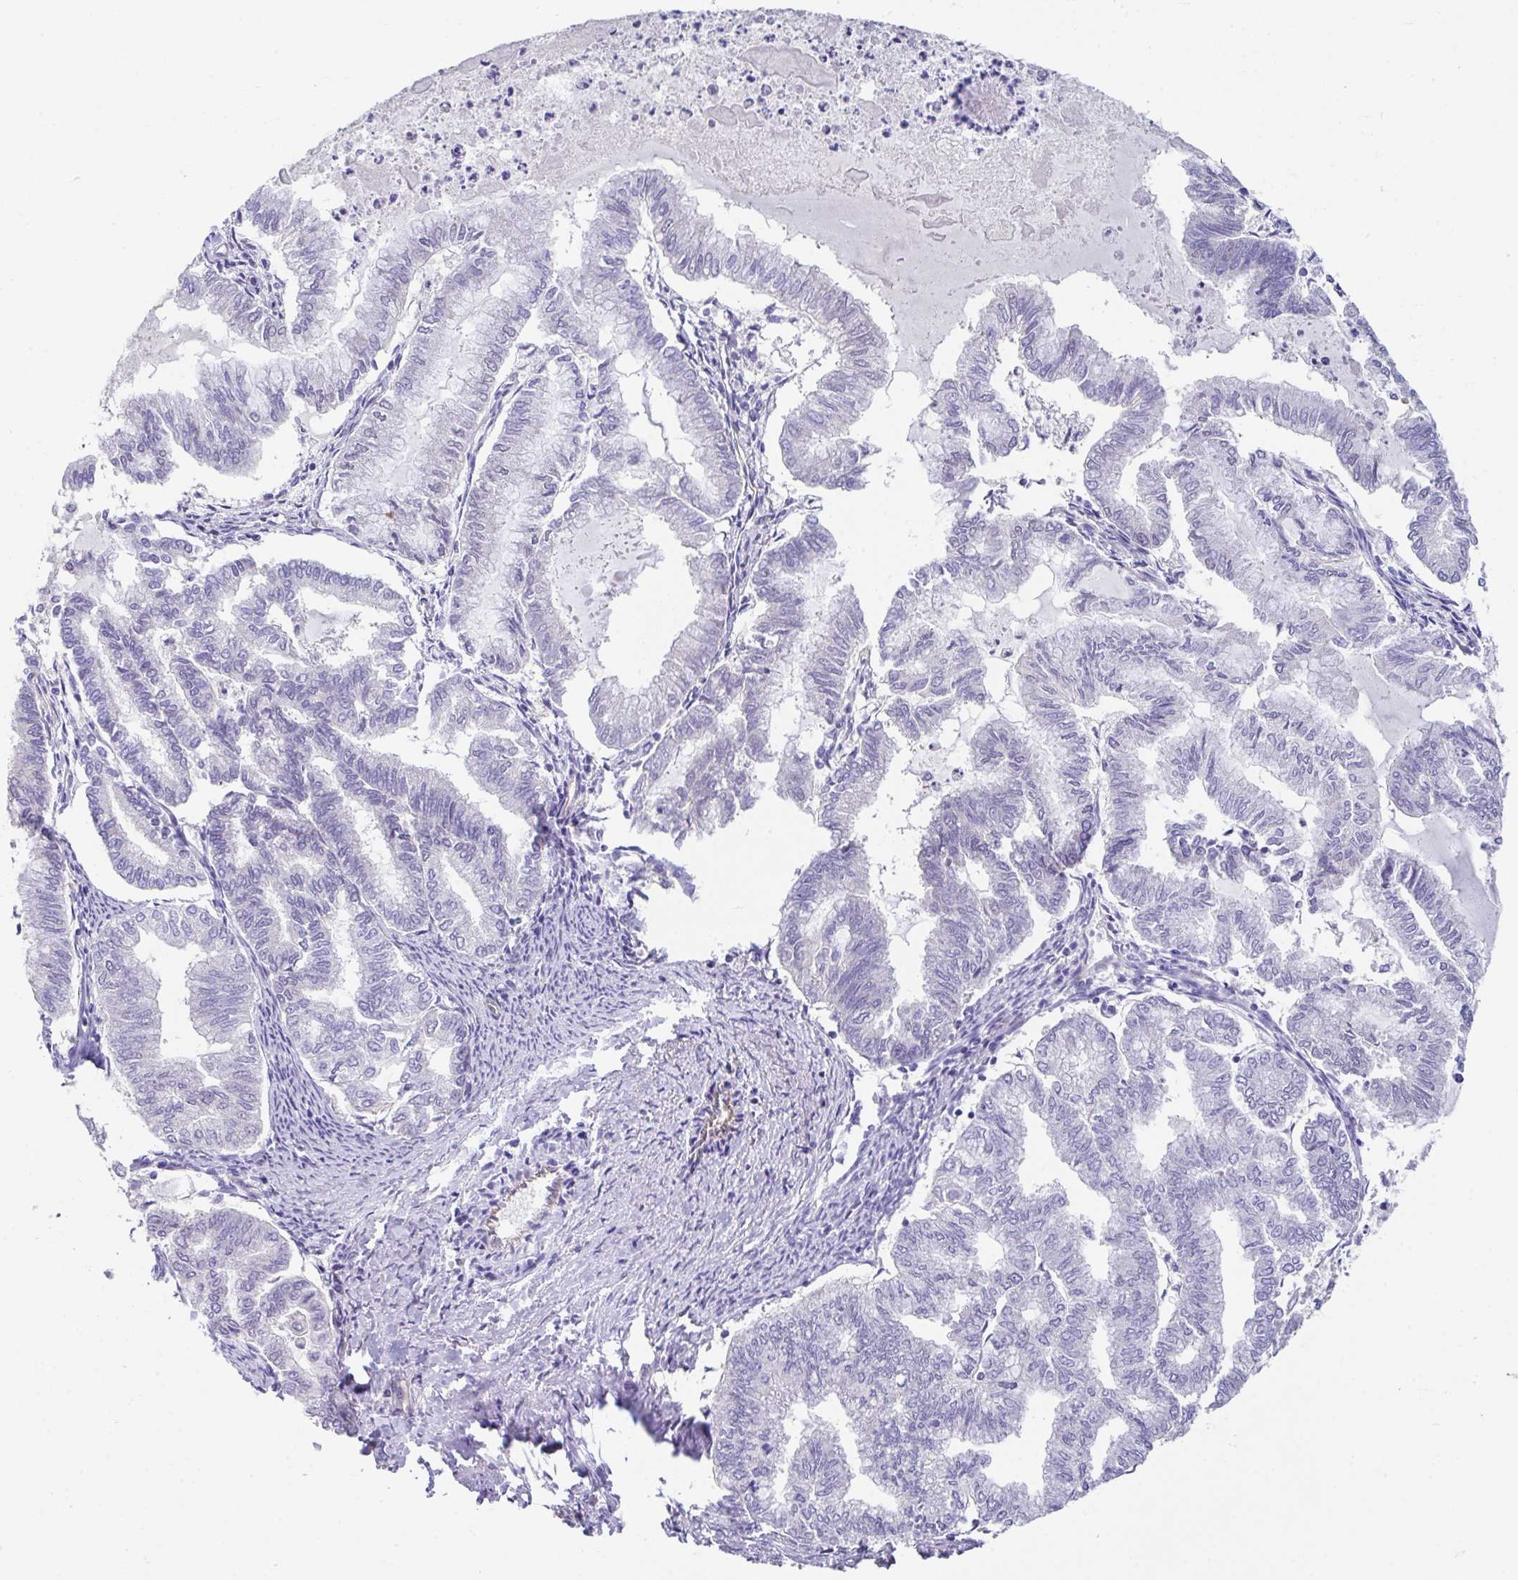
{"staining": {"intensity": "negative", "quantity": "none", "location": "none"}, "tissue": "endometrial cancer", "cell_type": "Tumor cells", "image_type": "cancer", "snomed": [{"axis": "morphology", "description": "Adenocarcinoma, NOS"}, {"axis": "topography", "description": "Endometrium"}], "caption": "Protein analysis of endometrial adenocarcinoma demonstrates no significant positivity in tumor cells.", "gene": "ZNF813", "patient": {"sex": "female", "age": 79}}